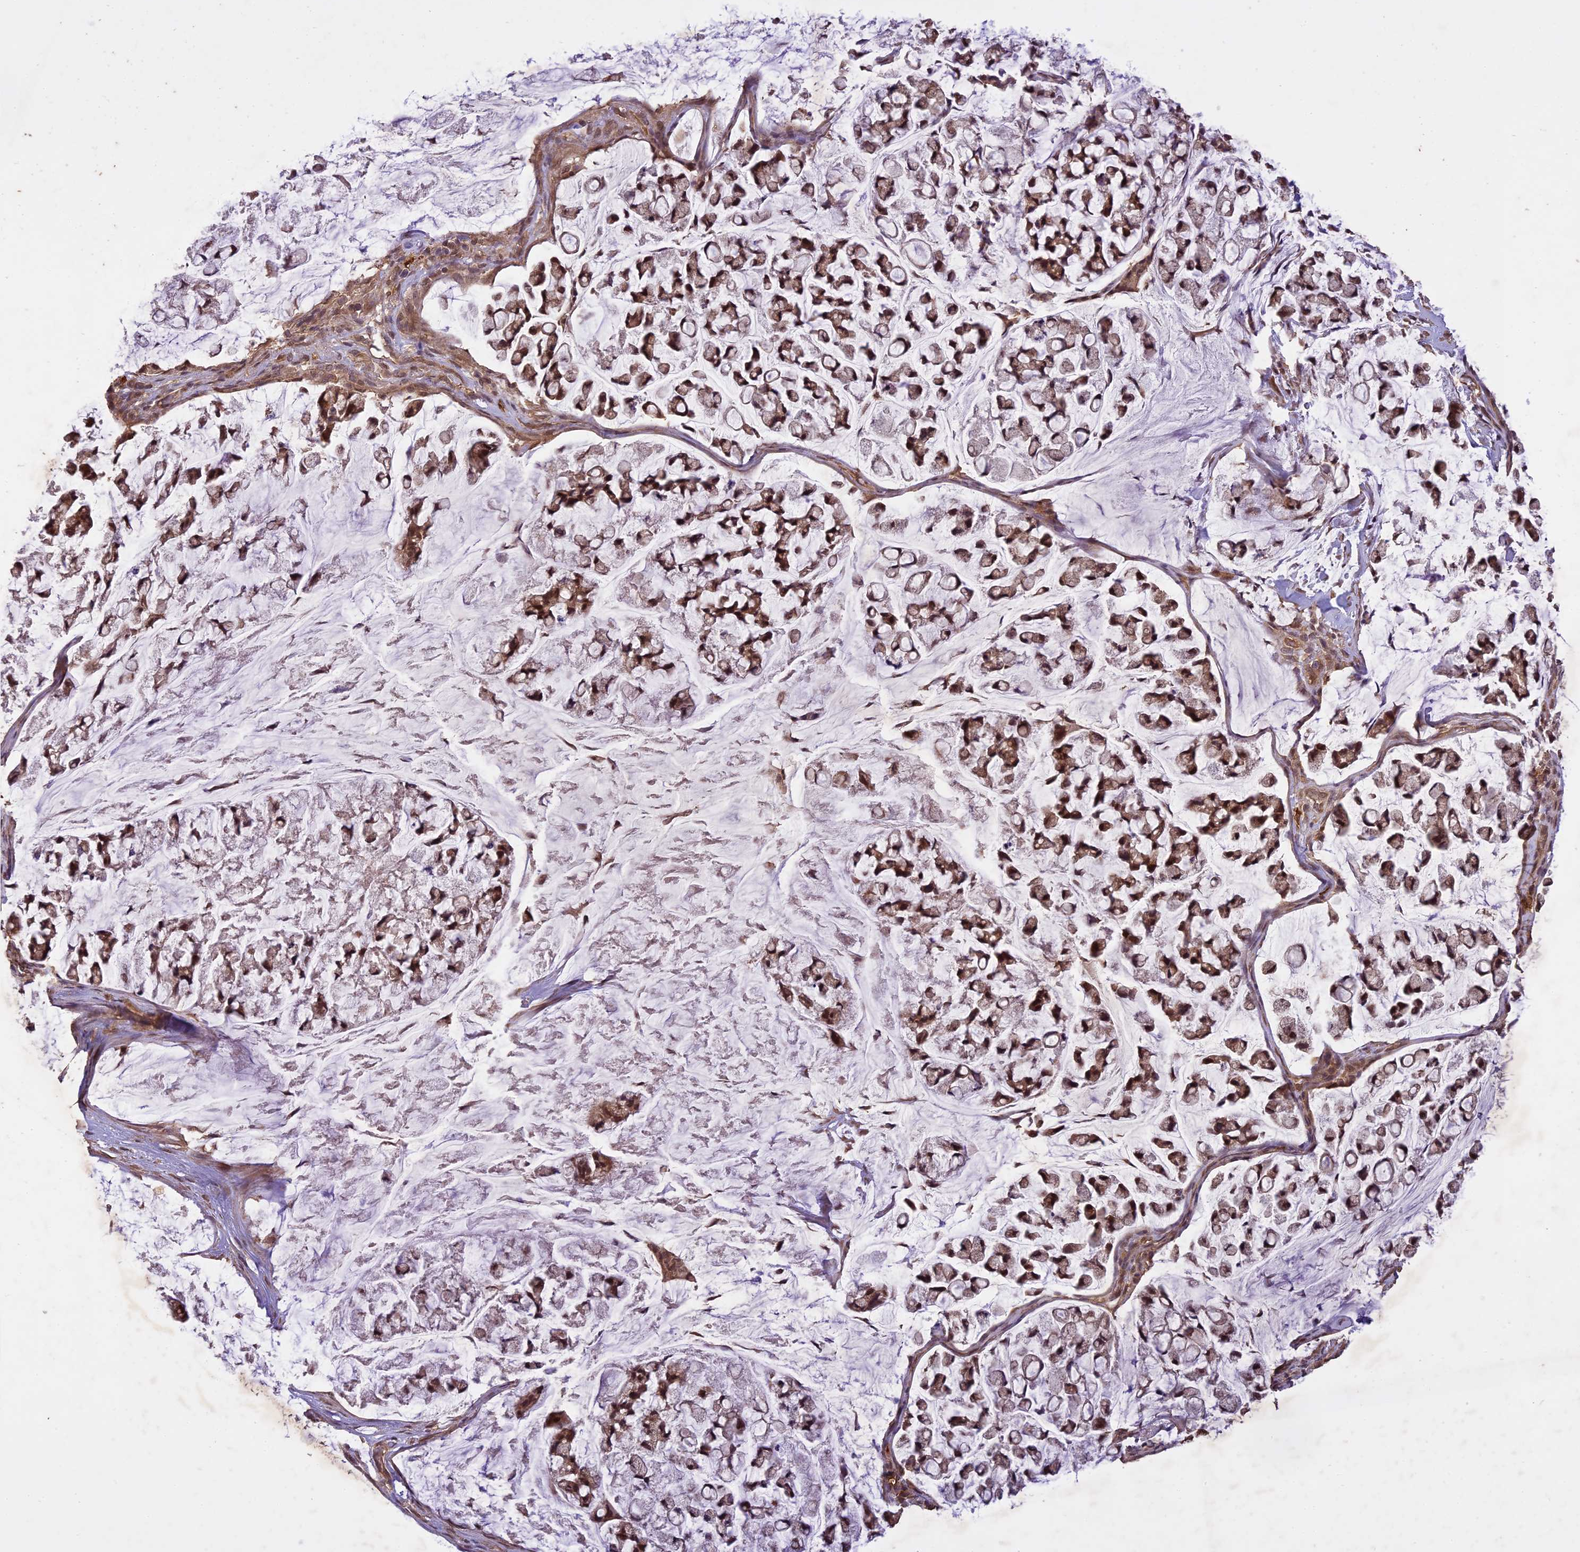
{"staining": {"intensity": "strong", "quantity": ">75%", "location": "cytoplasmic/membranous,nuclear"}, "tissue": "stomach cancer", "cell_type": "Tumor cells", "image_type": "cancer", "snomed": [{"axis": "morphology", "description": "Adenocarcinoma, NOS"}, {"axis": "topography", "description": "Stomach, lower"}], "caption": "Approximately >75% of tumor cells in stomach cancer (adenocarcinoma) reveal strong cytoplasmic/membranous and nuclear protein positivity as visualized by brown immunohistochemical staining.", "gene": "TIGD7", "patient": {"sex": "male", "age": 67}}